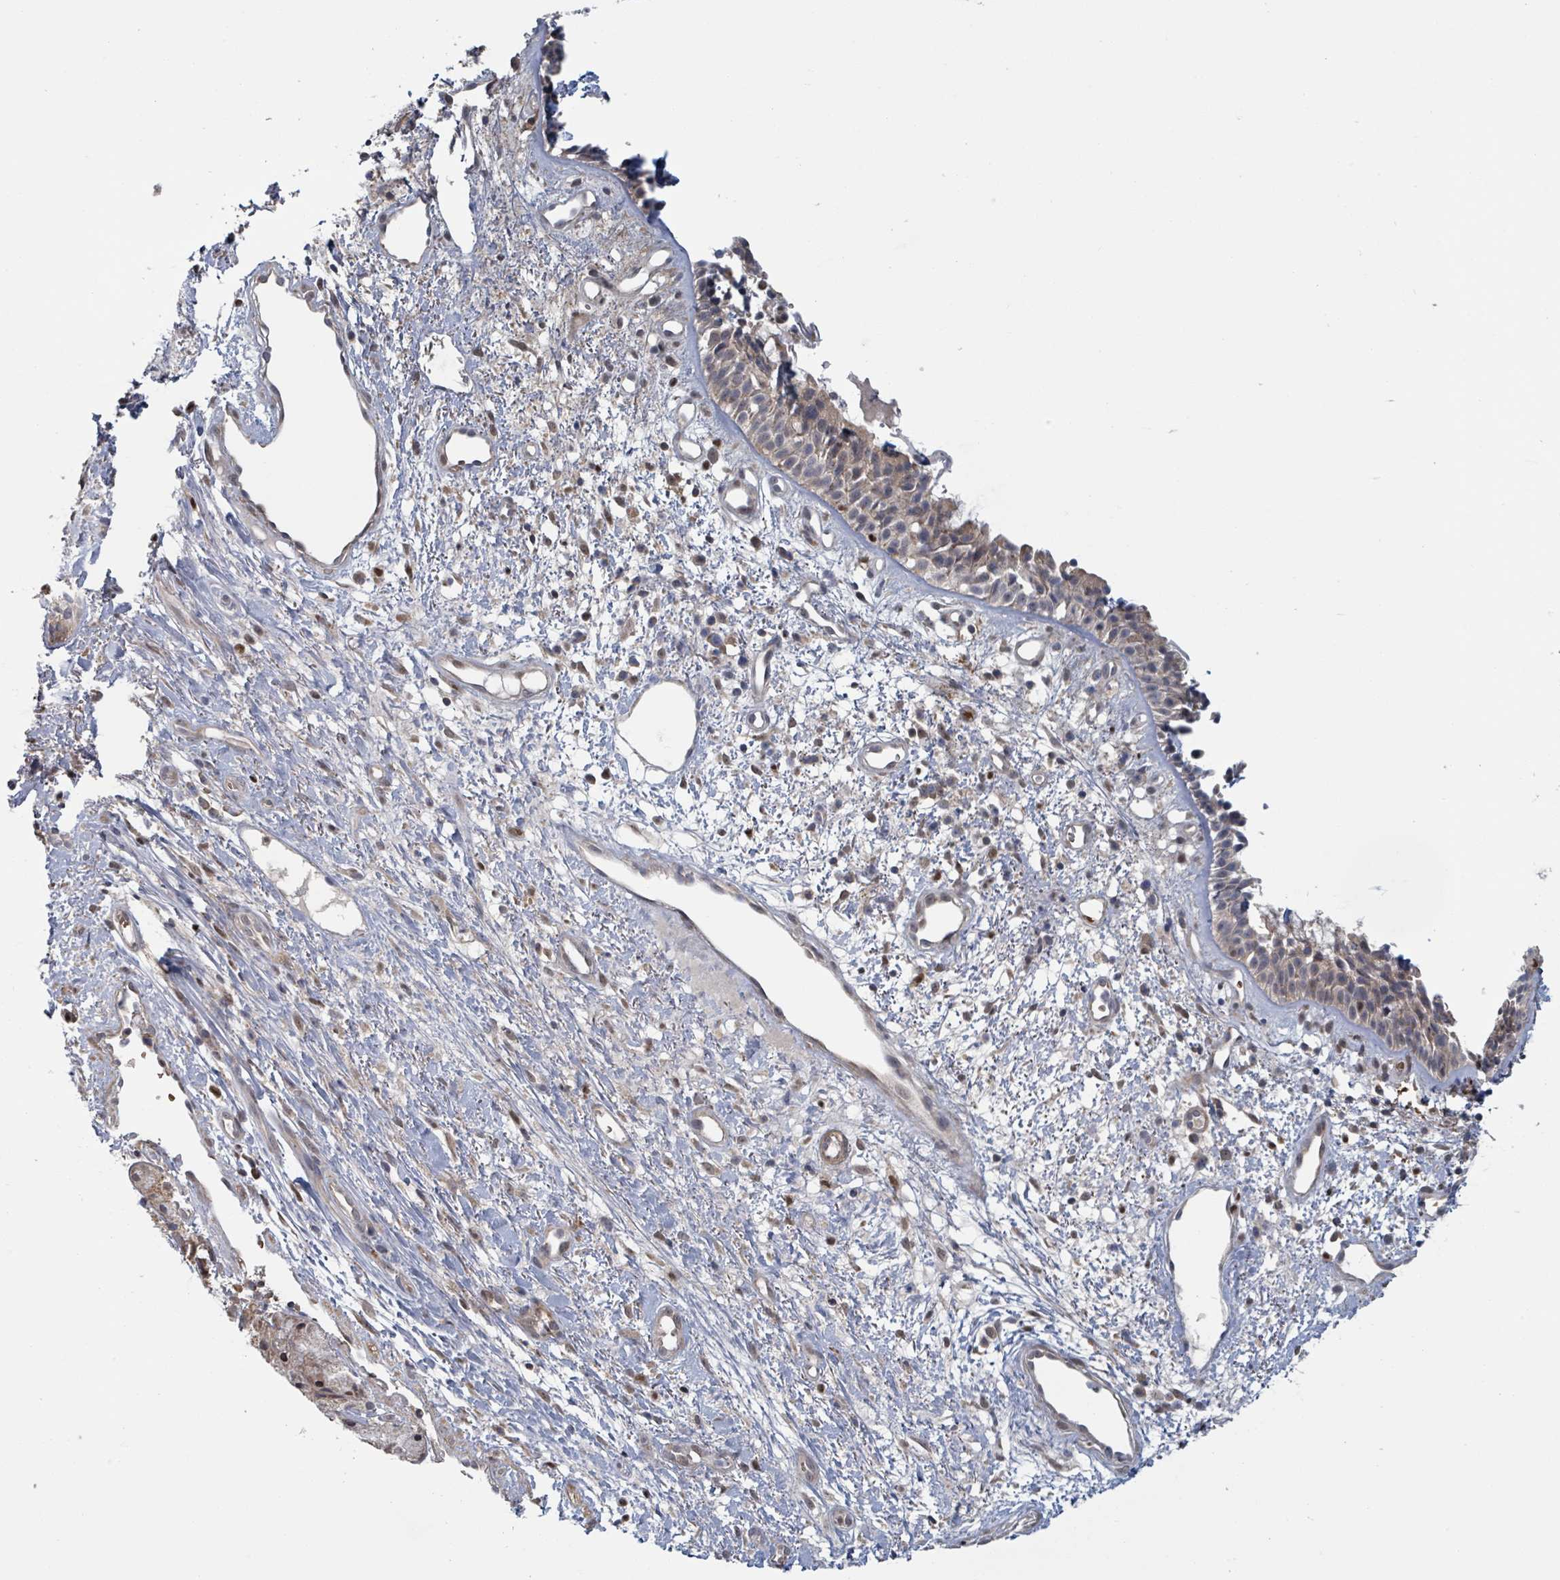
{"staining": {"intensity": "weak", "quantity": "25%-75%", "location": "cytoplasmic/membranous"}, "tissue": "nasopharynx", "cell_type": "Respiratory epithelial cells", "image_type": "normal", "snomed": [{"axis": "morphology", "description": "Normal tissue, NOS"}, {"axis": "topography", "description": "Cartilage tissue"}, {"axis": "topography", "description": "Nasopharynx"}, {"axis": "topography", "description": "Thyroid gland"}], "caption": "The histopathology image displays immunohistochemical staining of benign nasopharynx. There is weak cytoplasmic/membranous staining is identified in approximately 25%-75% of respiratory epithelial cells.", "gene": "HIVEP1", "patient": {"sex": "male", "age": 63}}